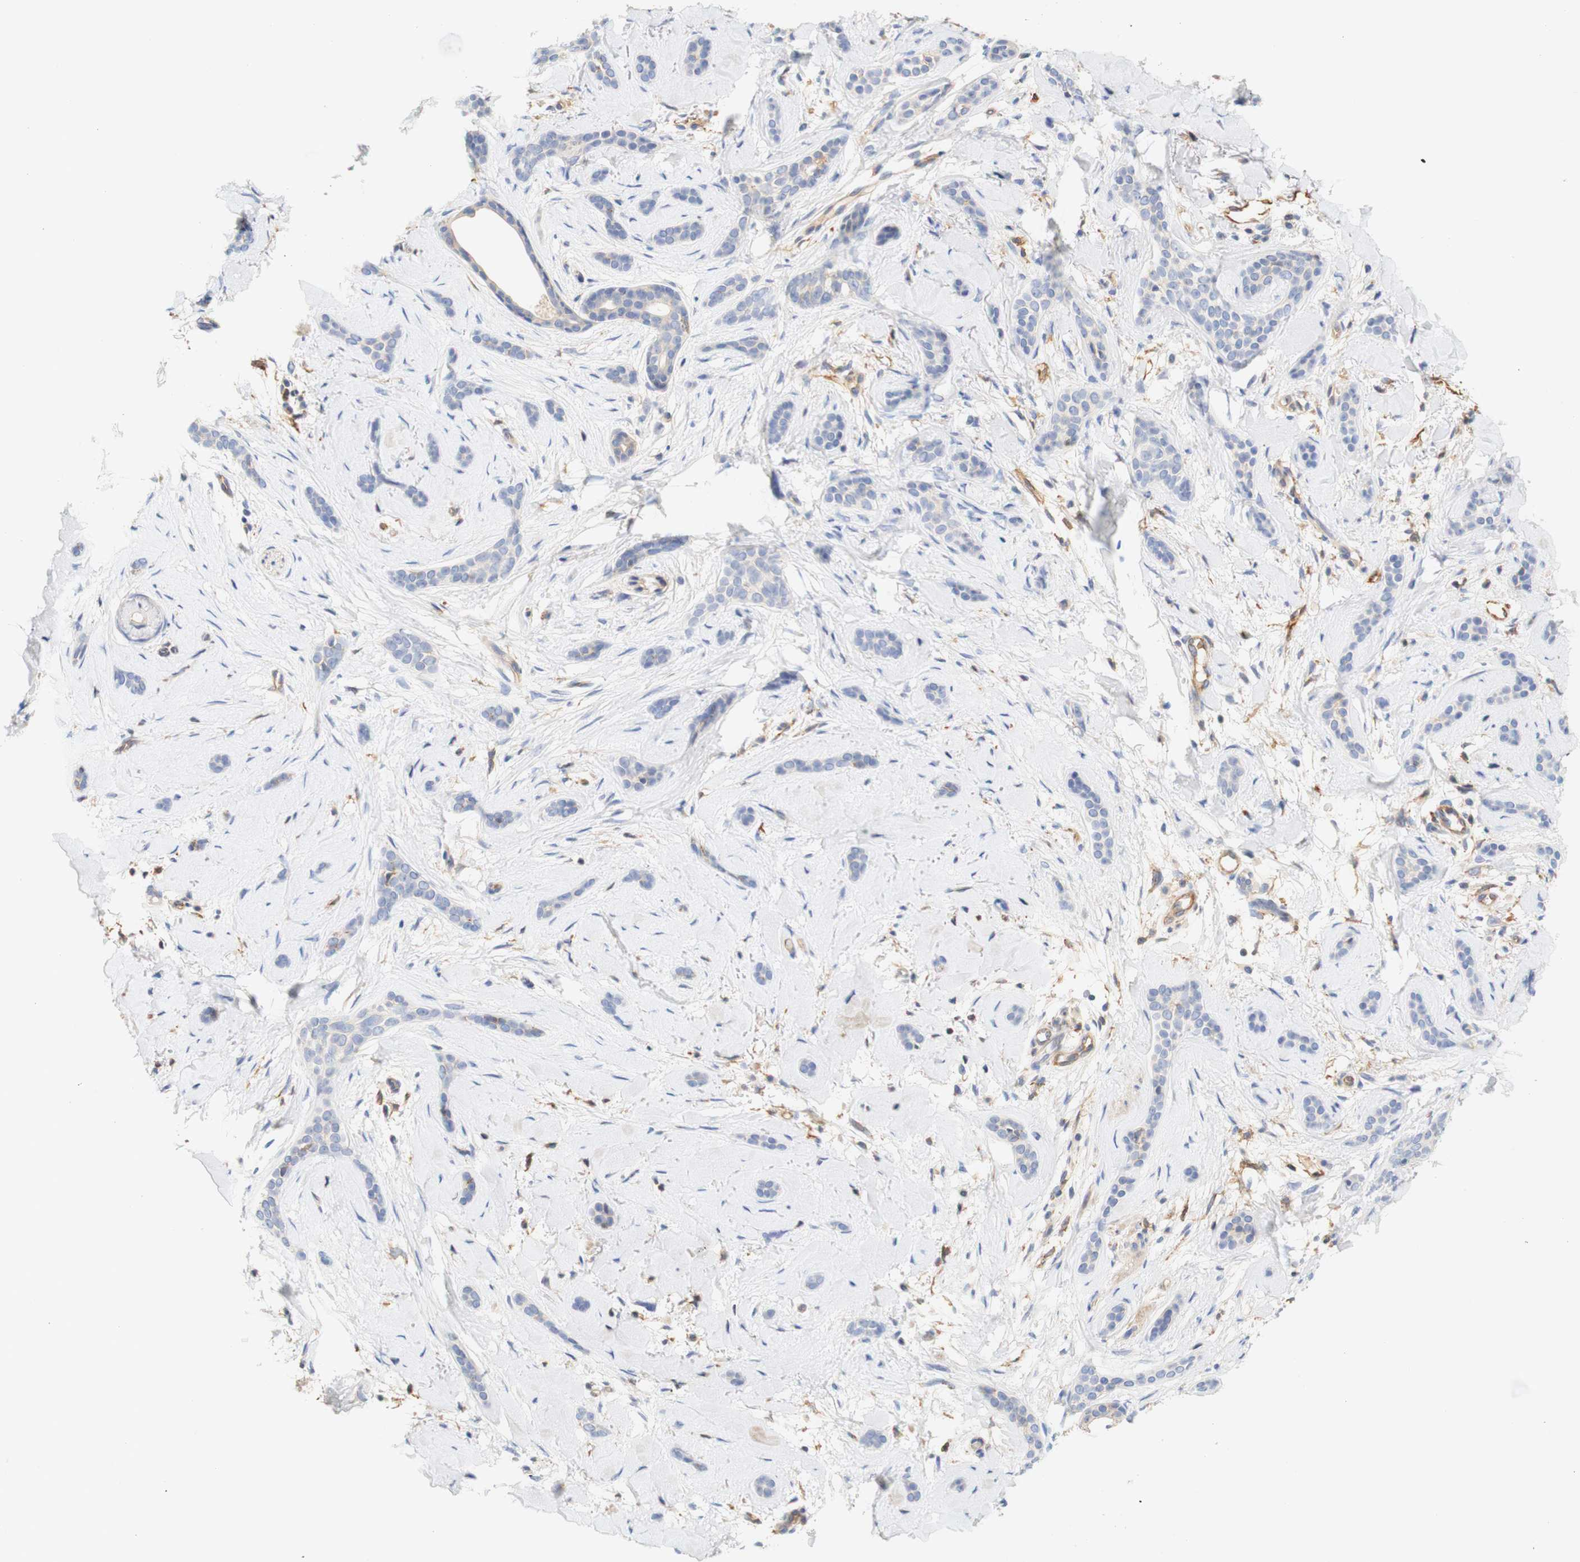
{"staining": {"intensity": "negative", "quantity": "none", "location": "none"}, "tissue": "skin cancer", "cell_type": "Tumor cells", "image_type": "cancer", "snomed": [{"axis": "morphology", "description": "Basal cell carcinoma"}, {"axis": "morphology", "description": "Adnexal tumor, benign"}, {"axis": "topography", "description": "Skin"}], "caption": "Immunohistochemical staining of human skin basal cell carcinoma exhibits no significant expression in tumor cells.", "gene": "PCDH7", "patient": {"sex": "female", "age": 42}}